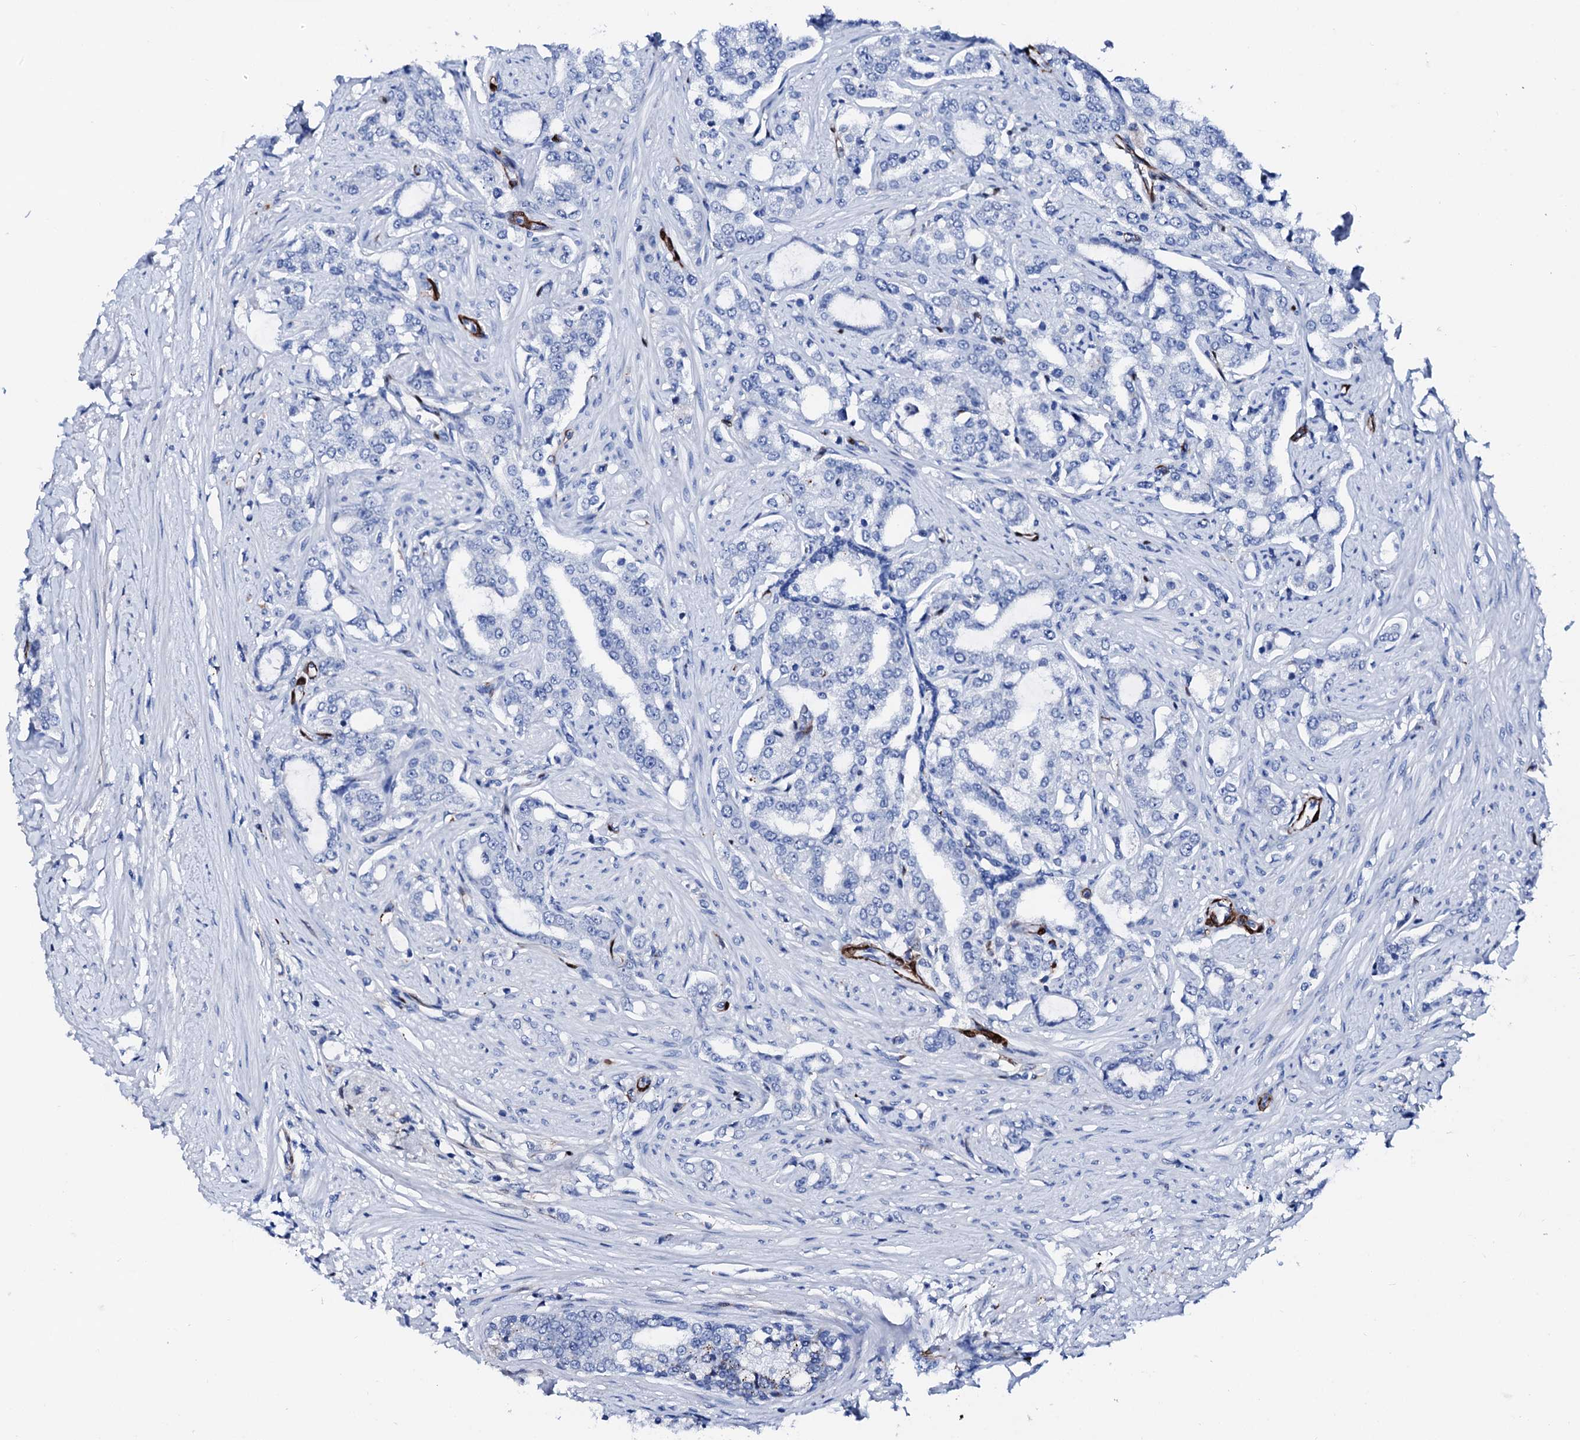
{"staining": {"intensity": "negative", "quantity": "none", "location": "none"}, "tissue": "prostate cancer", "cell_type": "Tumor cells", "image_type": "cancer", "snomed": [{"axis": "morphology", "description": "Adenocarcinoma, High grade"}, {"axis": "topography", "description": "Prostate"}], "caption": "There is no significant staining in tumor cells of prostate cancer.", "gene": "NRIP2", "patient": {"sex": "male", "age": 64}}